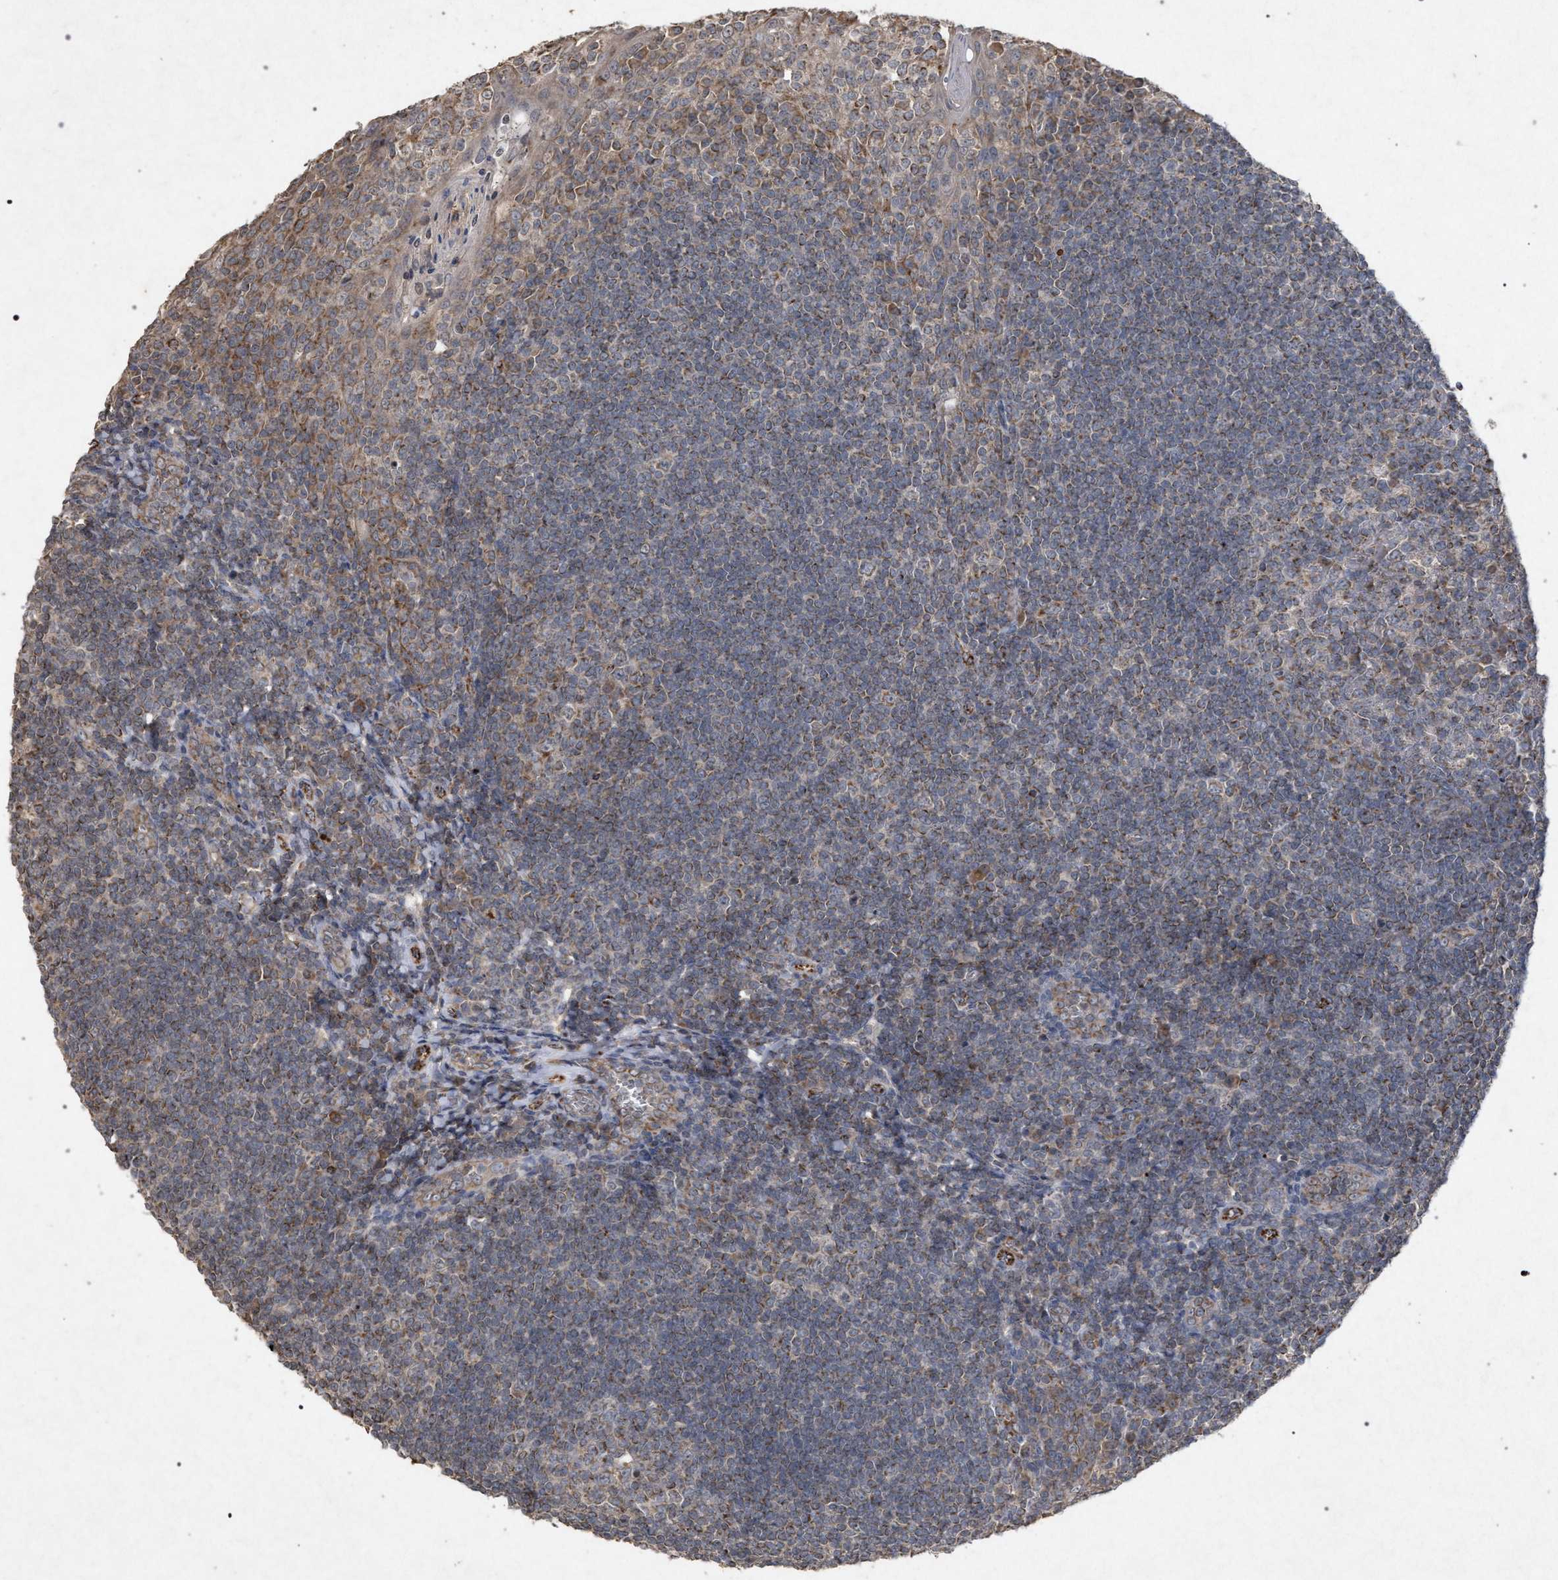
{"staining": {"intensity": "moderate", "quantity": "25%-75%", "location": "cytoplasmic/membranous"}, "tissue": "tonsil", "cell_type": "Germinal center cells", "image_type": "normal", "snomed": [{"axis": "morphology", "description": "Normal tissue, NOS"}, {"axis": "topography", "description": "Tonsil"}], "caption": "Protein expression analysis of benign human tonsil reveals moderate cytoplasmic/membranous positivity in approximately 25%-75% of germinal center cells.", "gene": "PKD2L1", "patient": {"sex": "male", "age": 31}}